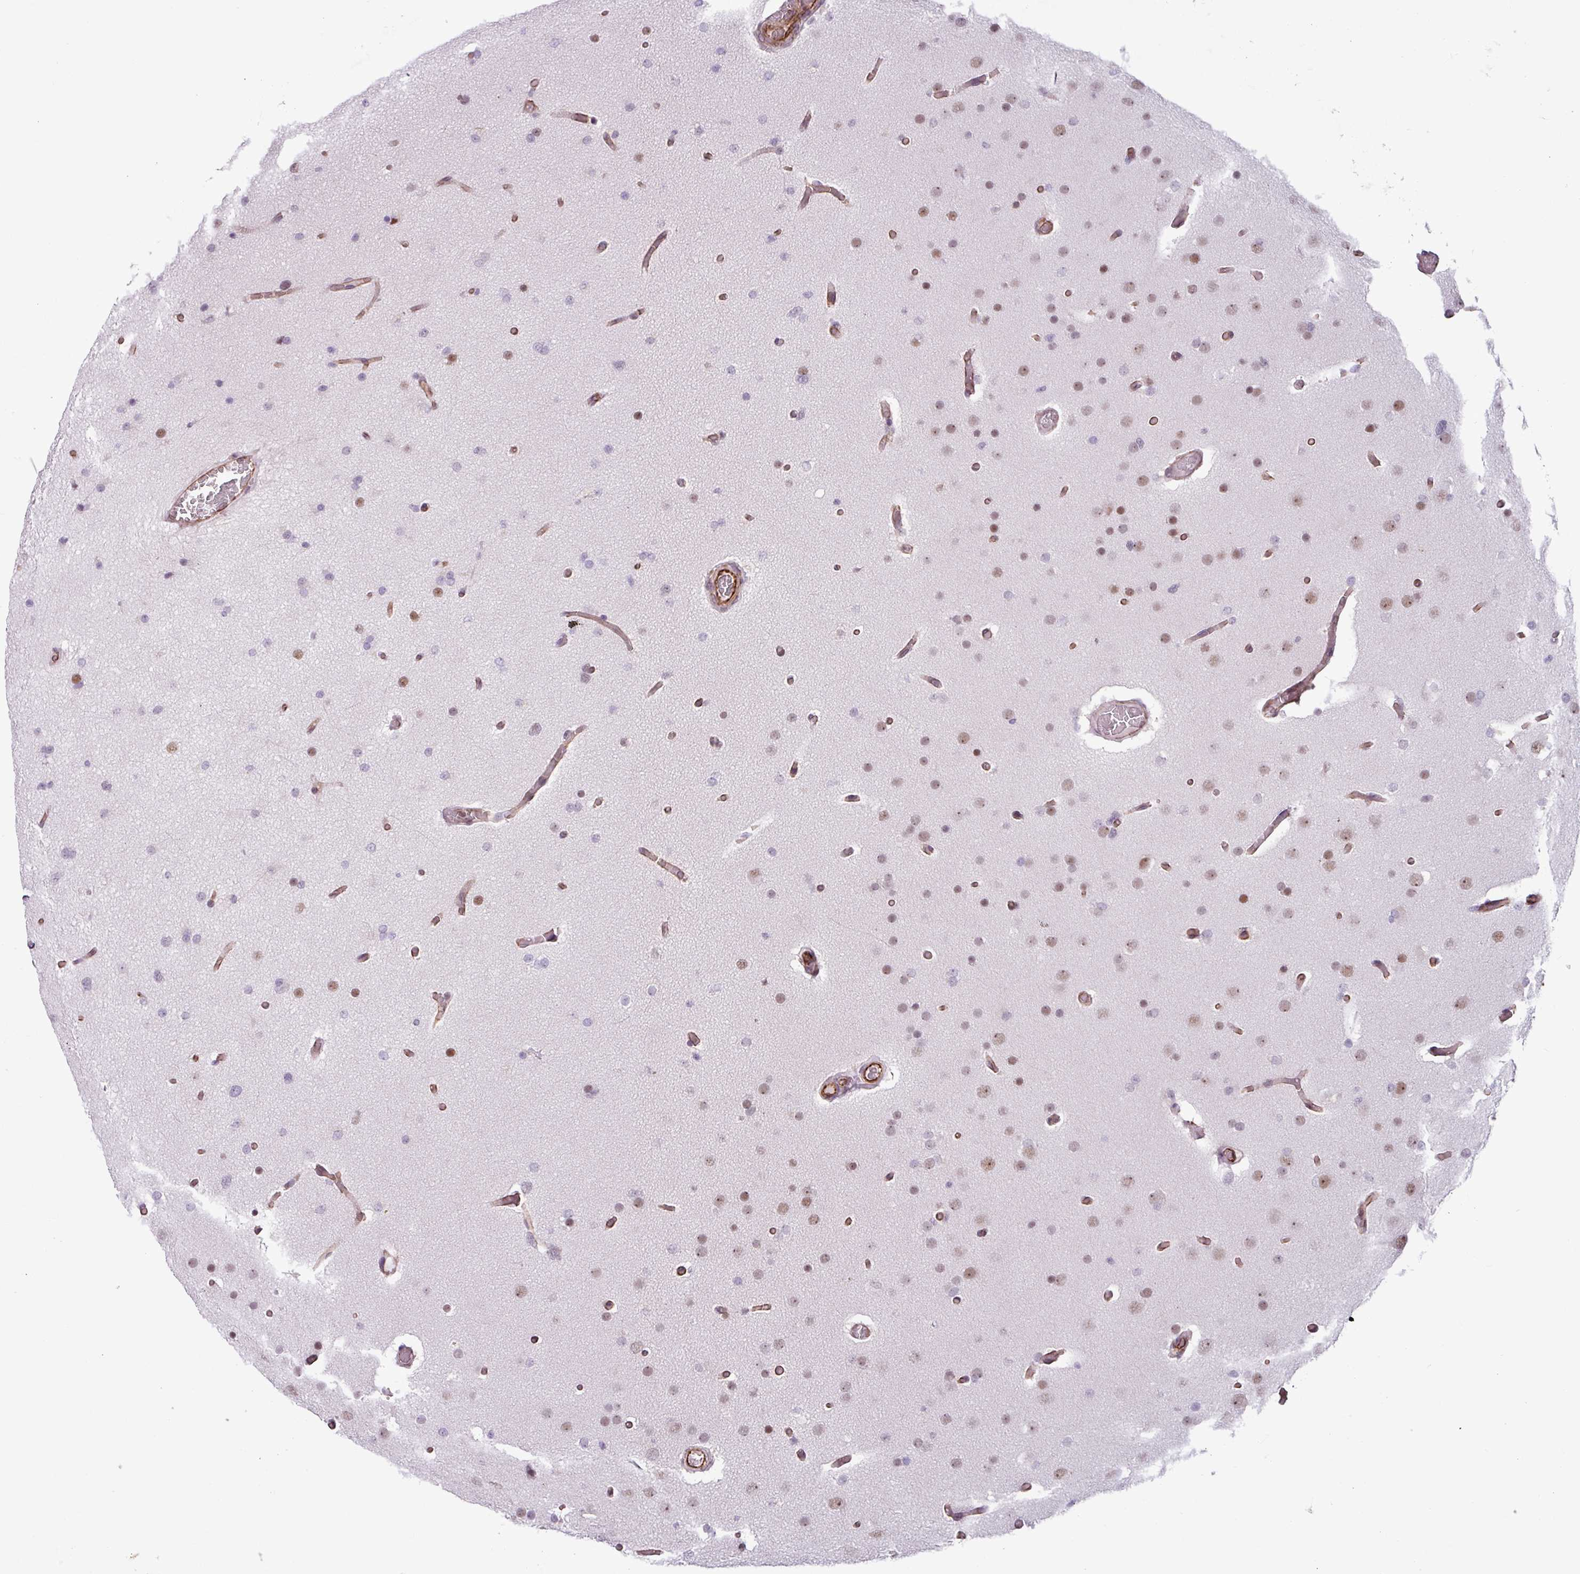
{"staining": {"intensity": "moderate", "quantity": "25%-75%", "location": "nuclear"}, "tissue": "glioma", "cell_type": "Tumor cells", "image_type": "cancer", "snomed": [{"axis": "morphology", "description": "Glioma, malignant, High grade"}, {"axis": "topography", "description": "Cerebral cortex"}], "caption": "Tumor cells exhibit moderate nuclear staining in approximately 25%-75% of cells in glioma.", "gene": "CHD3", "patient": {"sex": "female", "age": 36}}